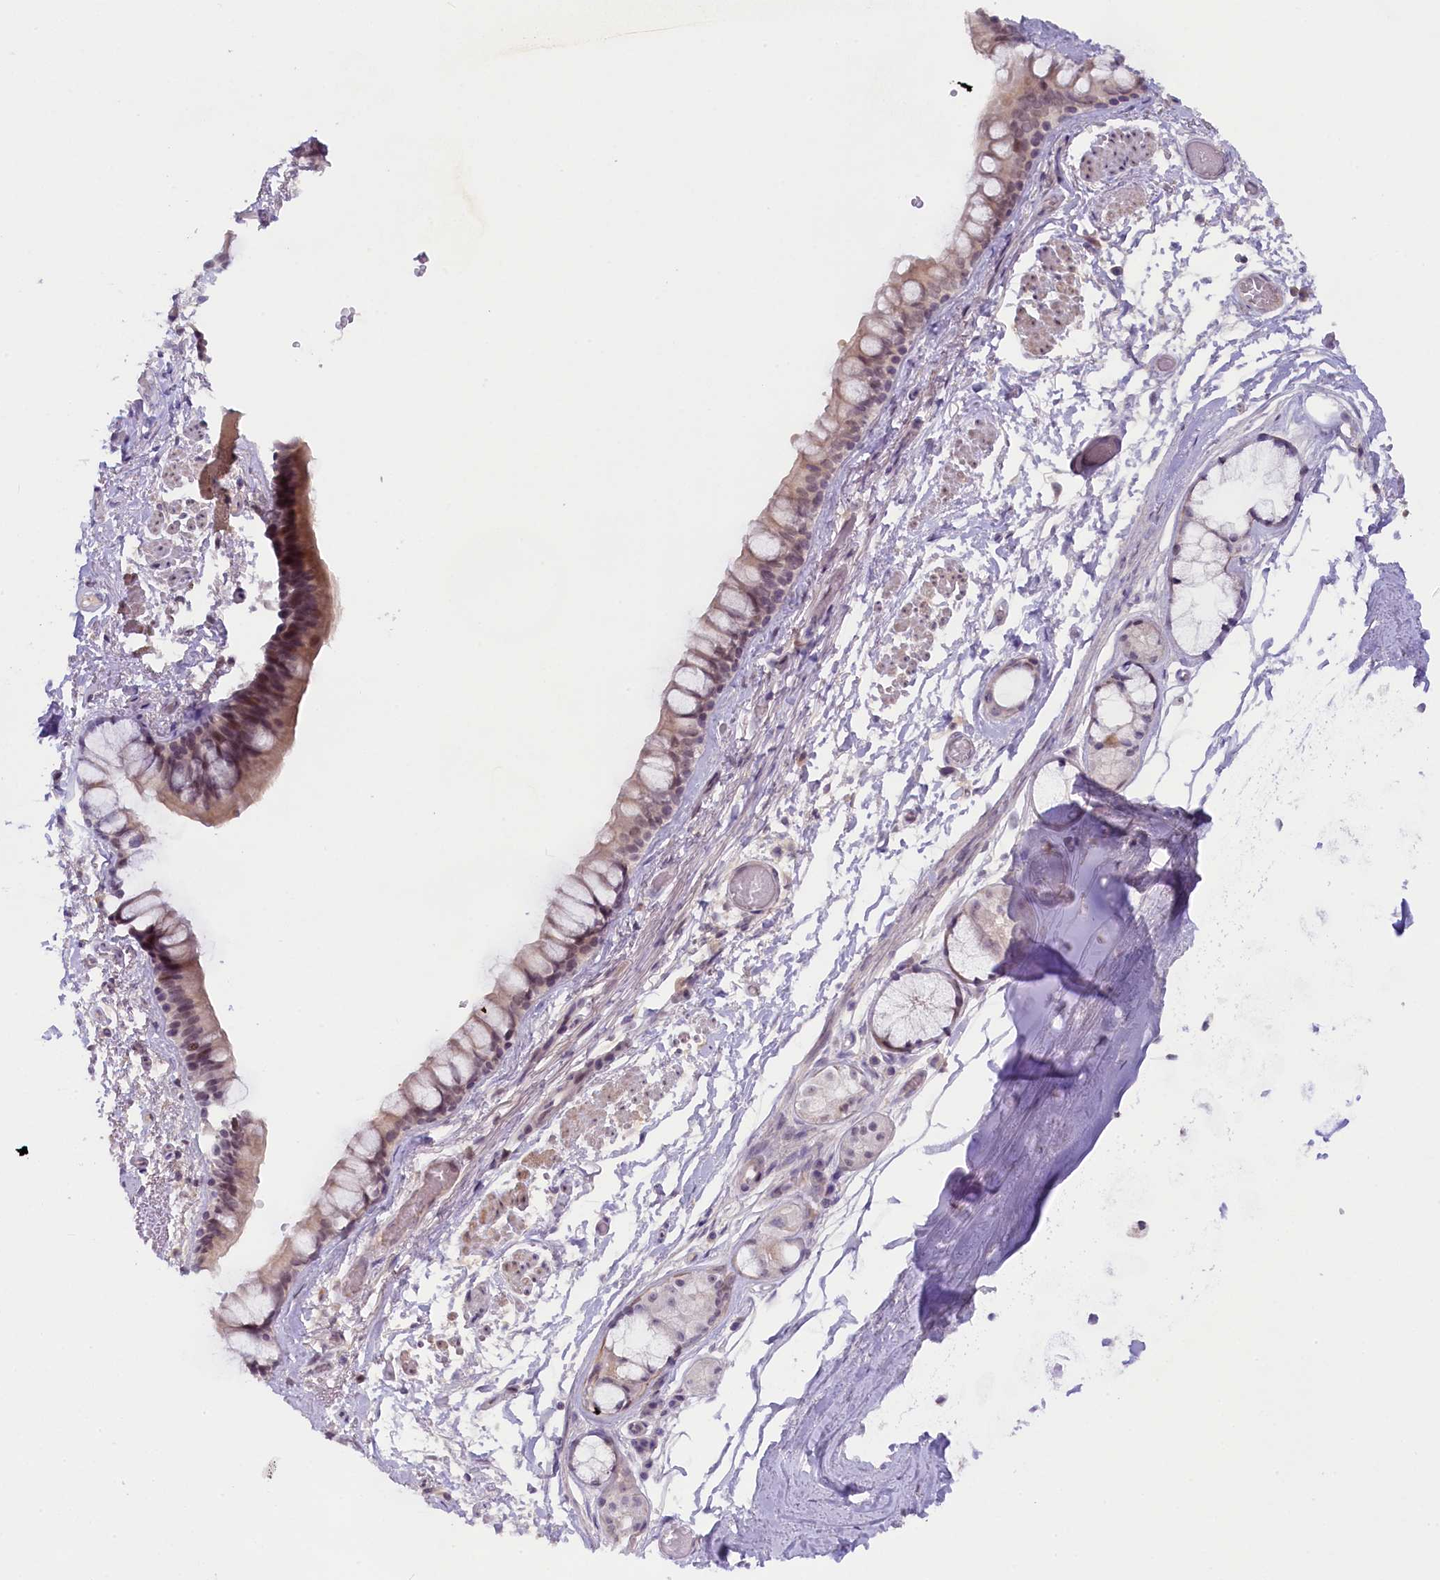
{"staining": {"intensity": "moderate", "quantity": ">75%", "location": "nuclear"}, "tissue": "bronchus", "cell_type": "Respiratory epithelial cells", "image_type": "normal", "snomed": [{"axis": "morphology", "description": "Normal tissue, NOS"}, {"axis": "topography", "description": "Cartilage tissue"}], "caption": "Respiratory epithelial cells reveal medium levels of moderate nuclear expression in about >75% of cells in unremarkable human bronchus. Using DAB (3,3'-diaminobenzidine) (brown) and hematoxylin (blue) stains, captured at high magnification using brightfield microscopy.", "gene": "CRAMP1", "patient": {"sex": "male", "age": 63}}